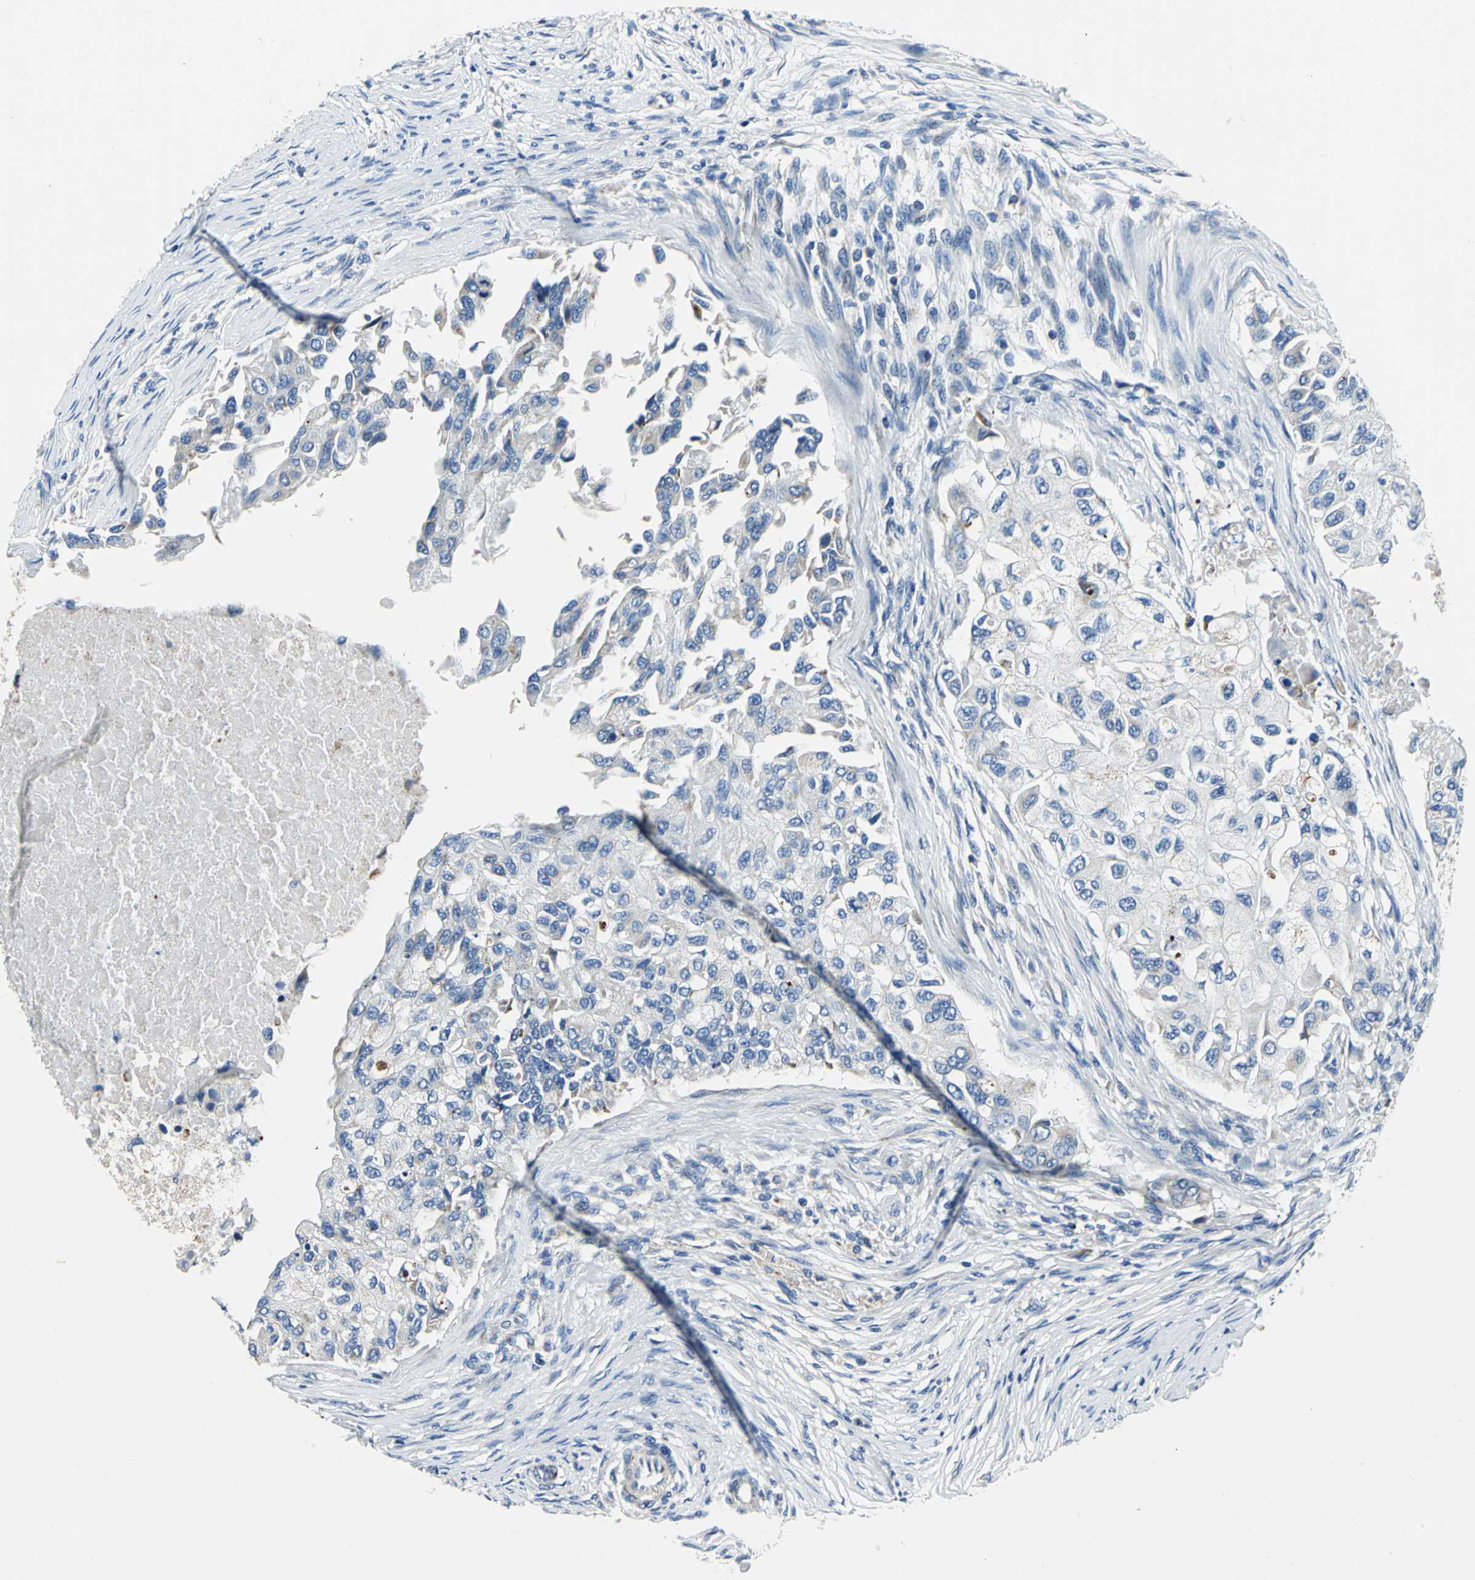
{"staining": {"intensity": "weak", "quantity": "25%-75%", "location": "cytoplasmic/membranous"}, "tissue": "breast cancer", "cell_type": "Tumor cells", "image_type": "cancer", "snomed": [{"axis": "morphology", "description": "Normal tissue, NOS"}, {"axis": "morphology", "description": "Duct carcinoma"}, {"axis": "topography", "description": "Breast"}], "caption": "IHC micrograph of neoplastic tissue: human breast infiltrating ductal carcinoma stained using immunohistochemistry (IHC) demonstrates low levels of weak protein expression localized specifically in the cytoplasmic/membranous of tumor cells, appearing as a cytoplasmic/membranous brown color.", "gene": "IFI6", "patient": {"sex": "female", "age": 49}}